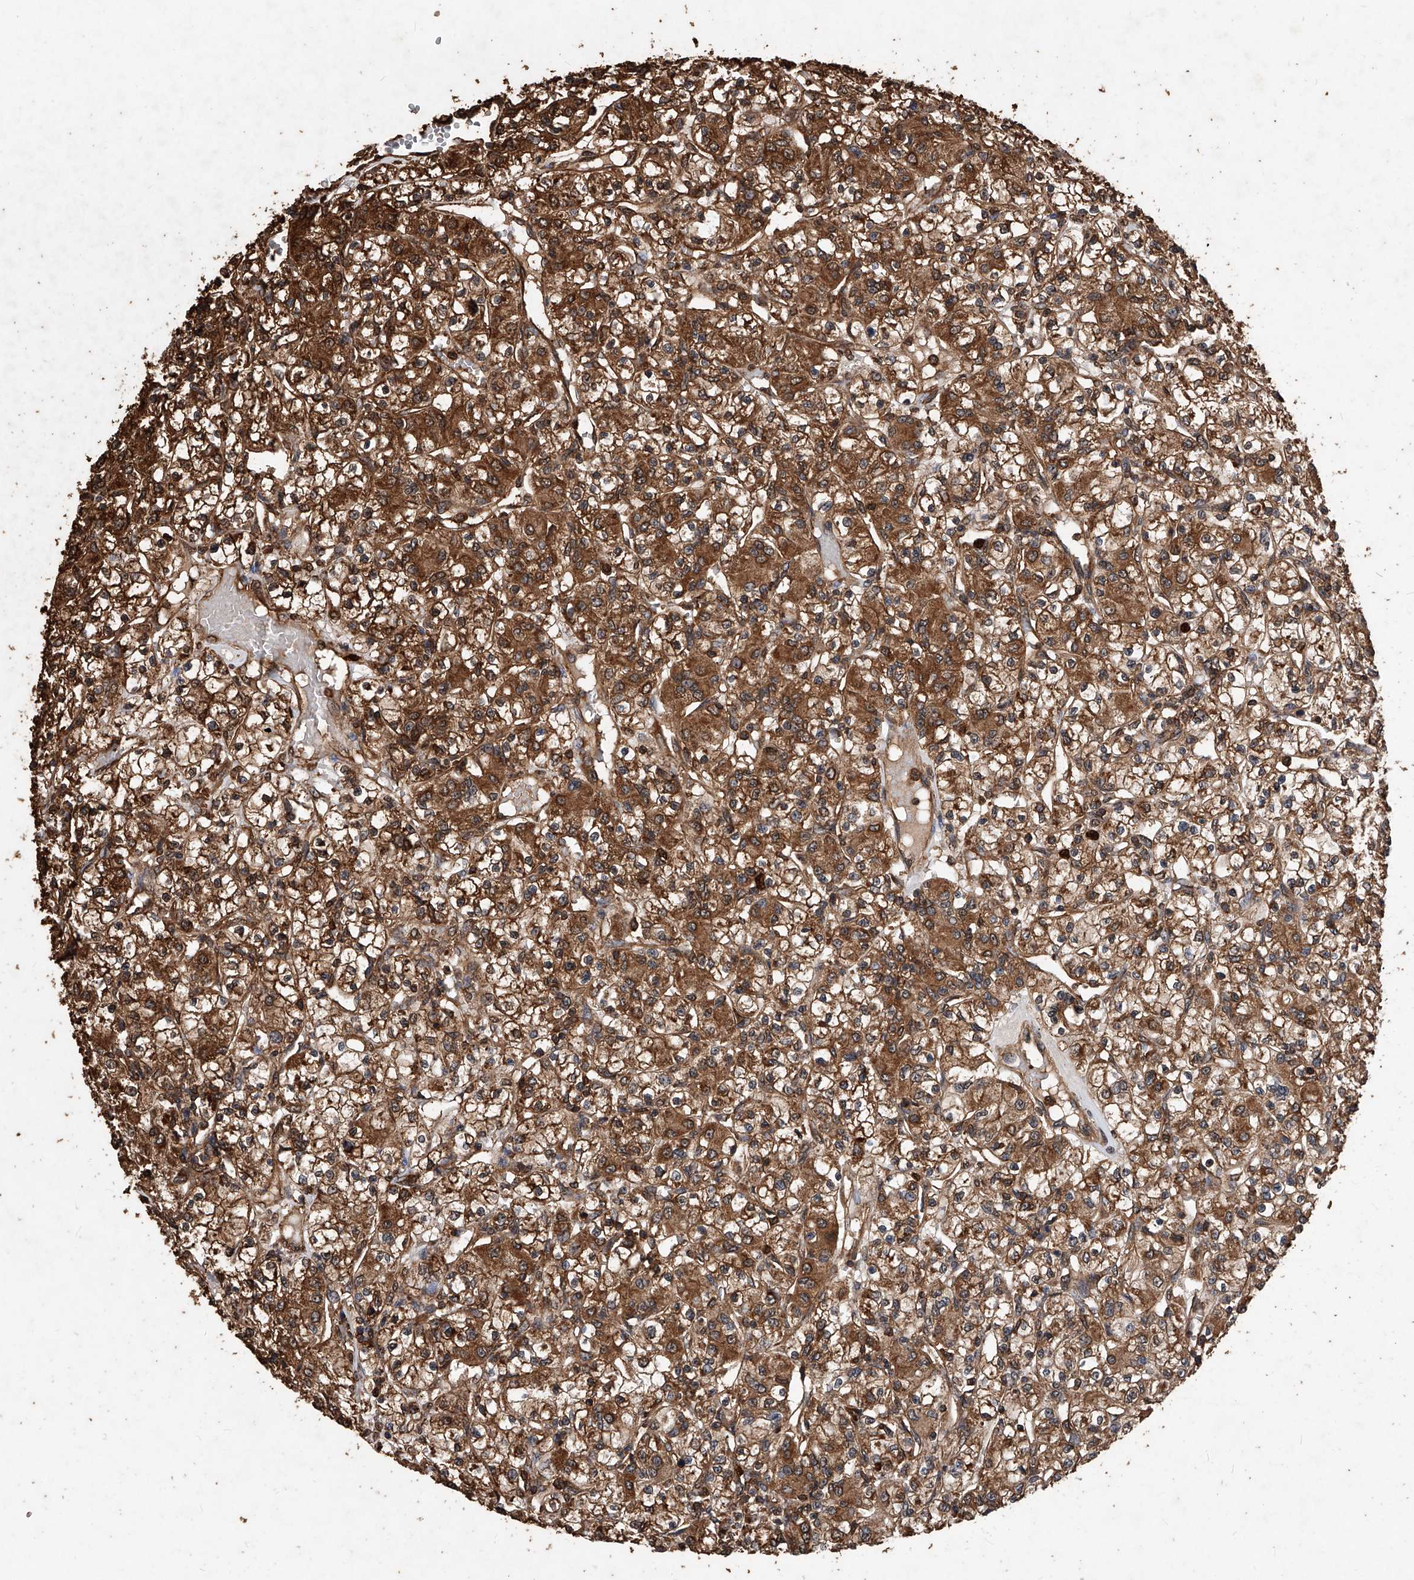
{"staining": {"intensity": "moderate", "quantity": ">75%", "location": "cytoplasmic/membranous"}, "tissue": "renal cancer", "cell_type": "Tumor cells", "image_type": "cancer", "snomed": [{"axis": "morphology", "description": "Adenocarcinoma, NOS"}, {"axis": "topography", "description": "Kidney"}], "caption": "Immunohistochemistry (IHC) of human renal cancer shows medium levels of moderate cytoplasmic/membranous expression in about >75% of tumor cells.", "gene": "UCP2", "patient": {"sex": "female", "age": 59}}